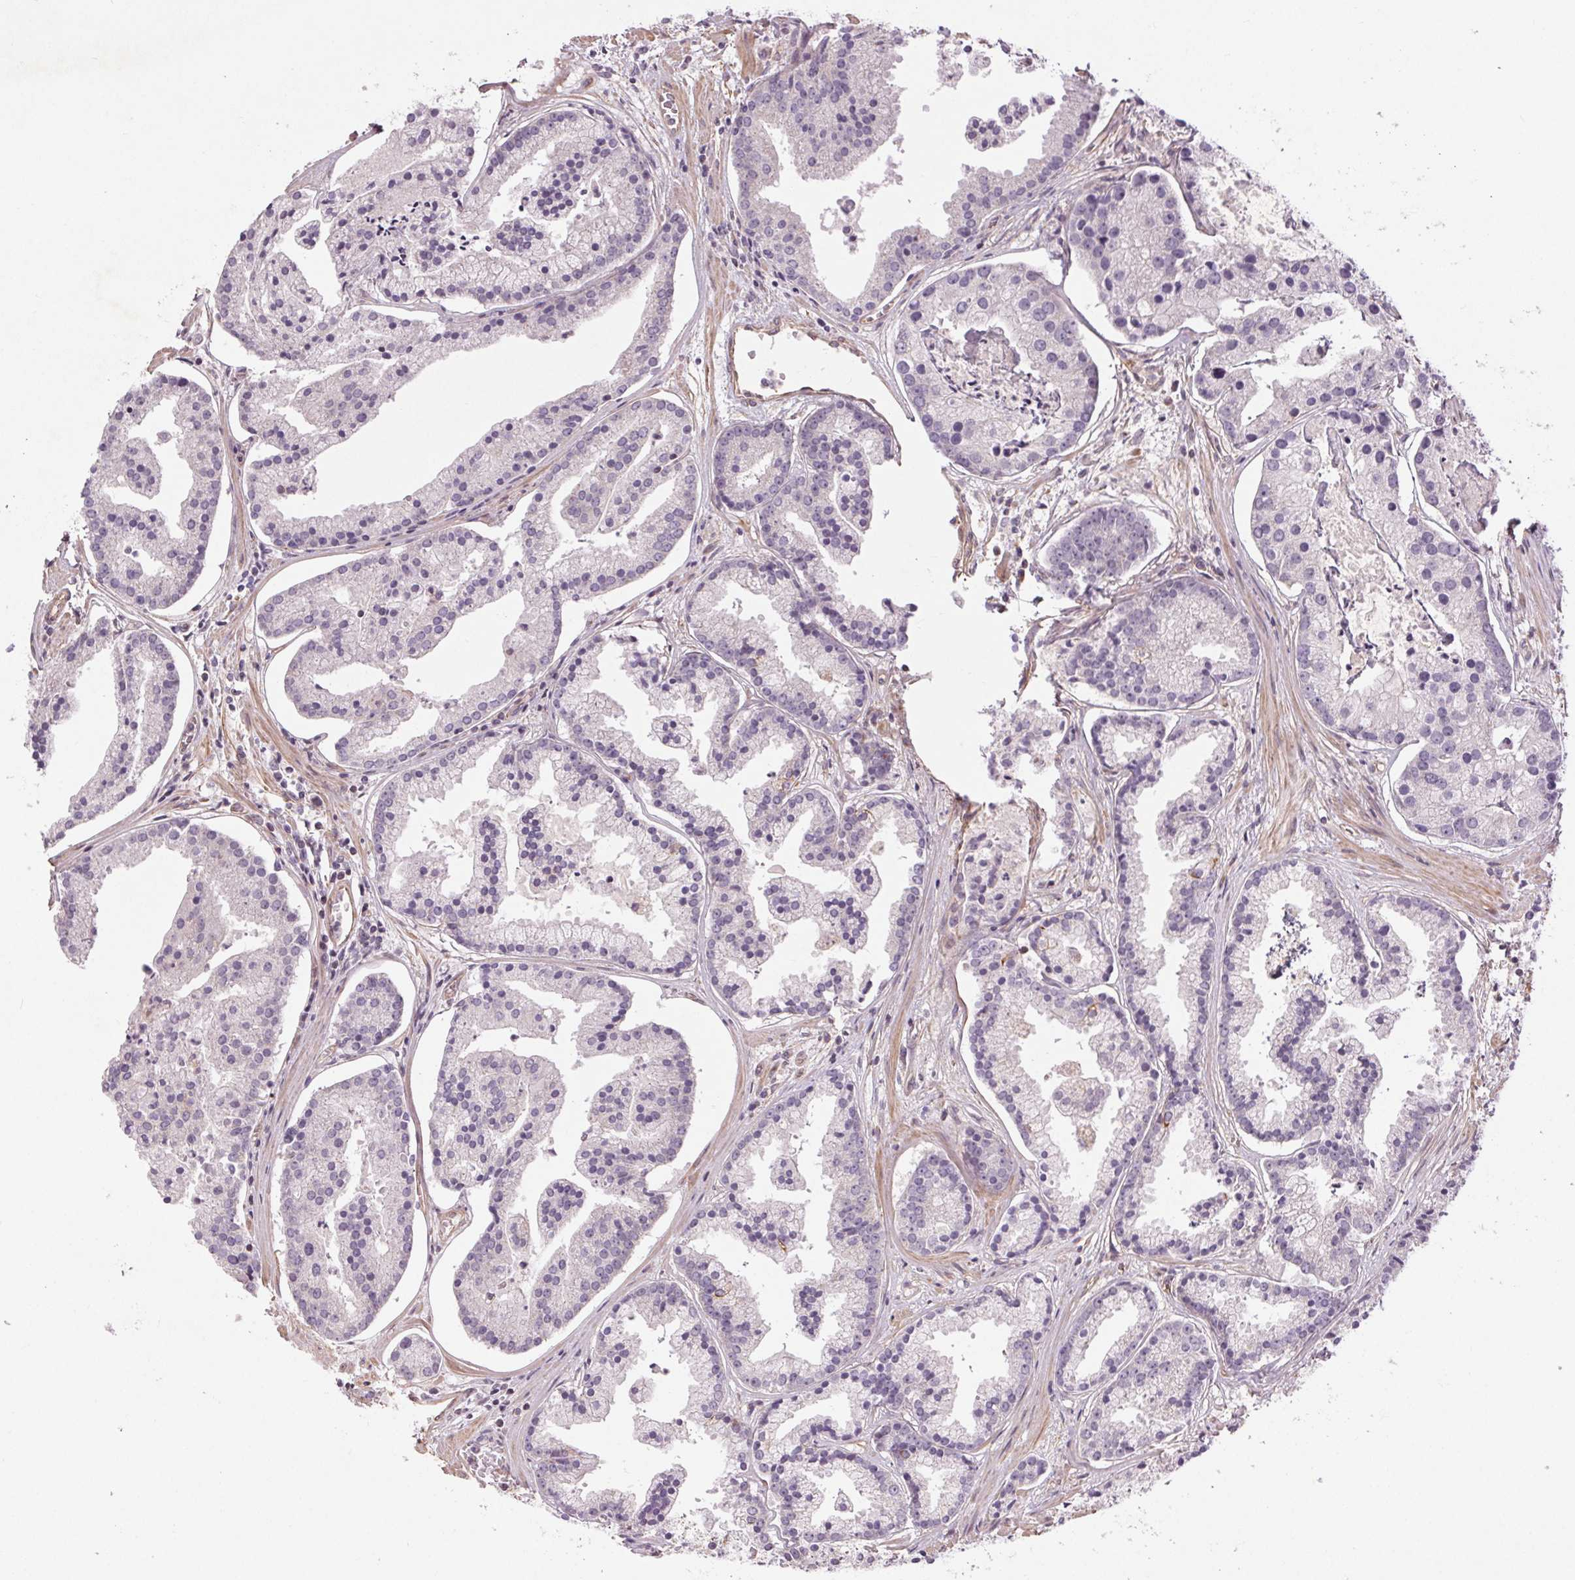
{"staining": {"intensity": "negative", "quantity": "none", "location": "none"}, "tissue": "prostate cancer", "cell_type": "Tumor cells", "image_type": "cancer", "snomed": [{"axis": "morphology", "description": "Adenocarcinoma, NOS"}, {"axis": "topography", "description": "Prostate and seminal vesicle, NOS"}, {"axis": "topography", "description": "Prostate"}], "caption": "Adenocarcinoma (prostate) was stained to show a protein in brown. There is no significant expression in tumor cells.", "gene": "CCSER1", "patient": {"sex": "male", "age": 44}}